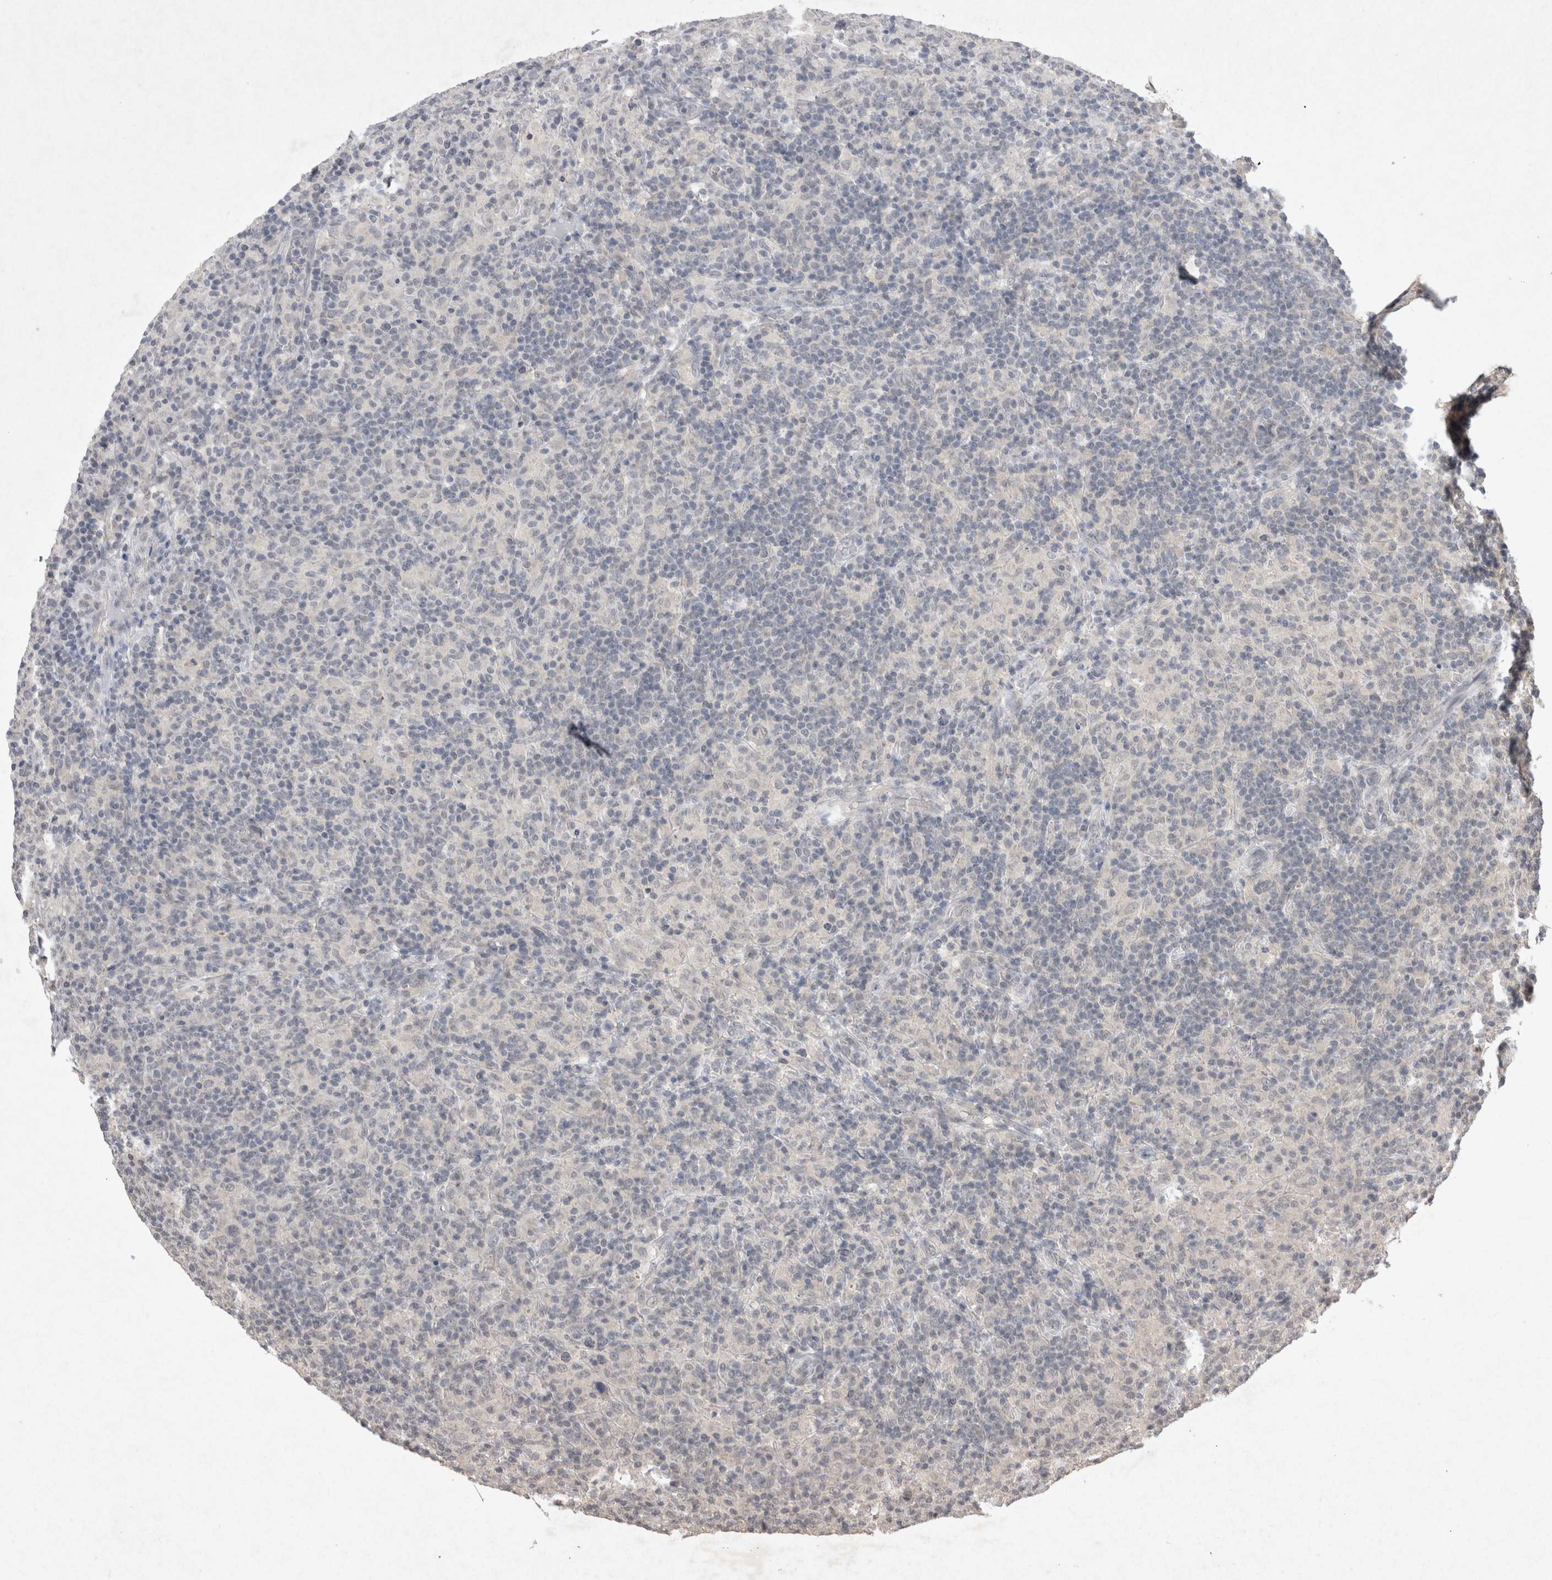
{"staining": {"intensity": "negative", "quantity": "none", "location": "none"}, "tissue": "lymphoma", "cell_type": "Tumor cells", "image_type": "cancer", "snomed": [{"axis": "morphology", "description": "Hodgkin's disease, NOS"}, {"axis": "topography", "description": "Lymph node"}], "caption": "The micrograph shows no staining of tumor cells in Hodgkin's disease. (DAB (3,3'-diaminobenzidine) immunohistochemistry (IHC) with hematoxylin counter stain).", "gene": "LYVE1", "patient": {"sex": "male", "age": 70}}